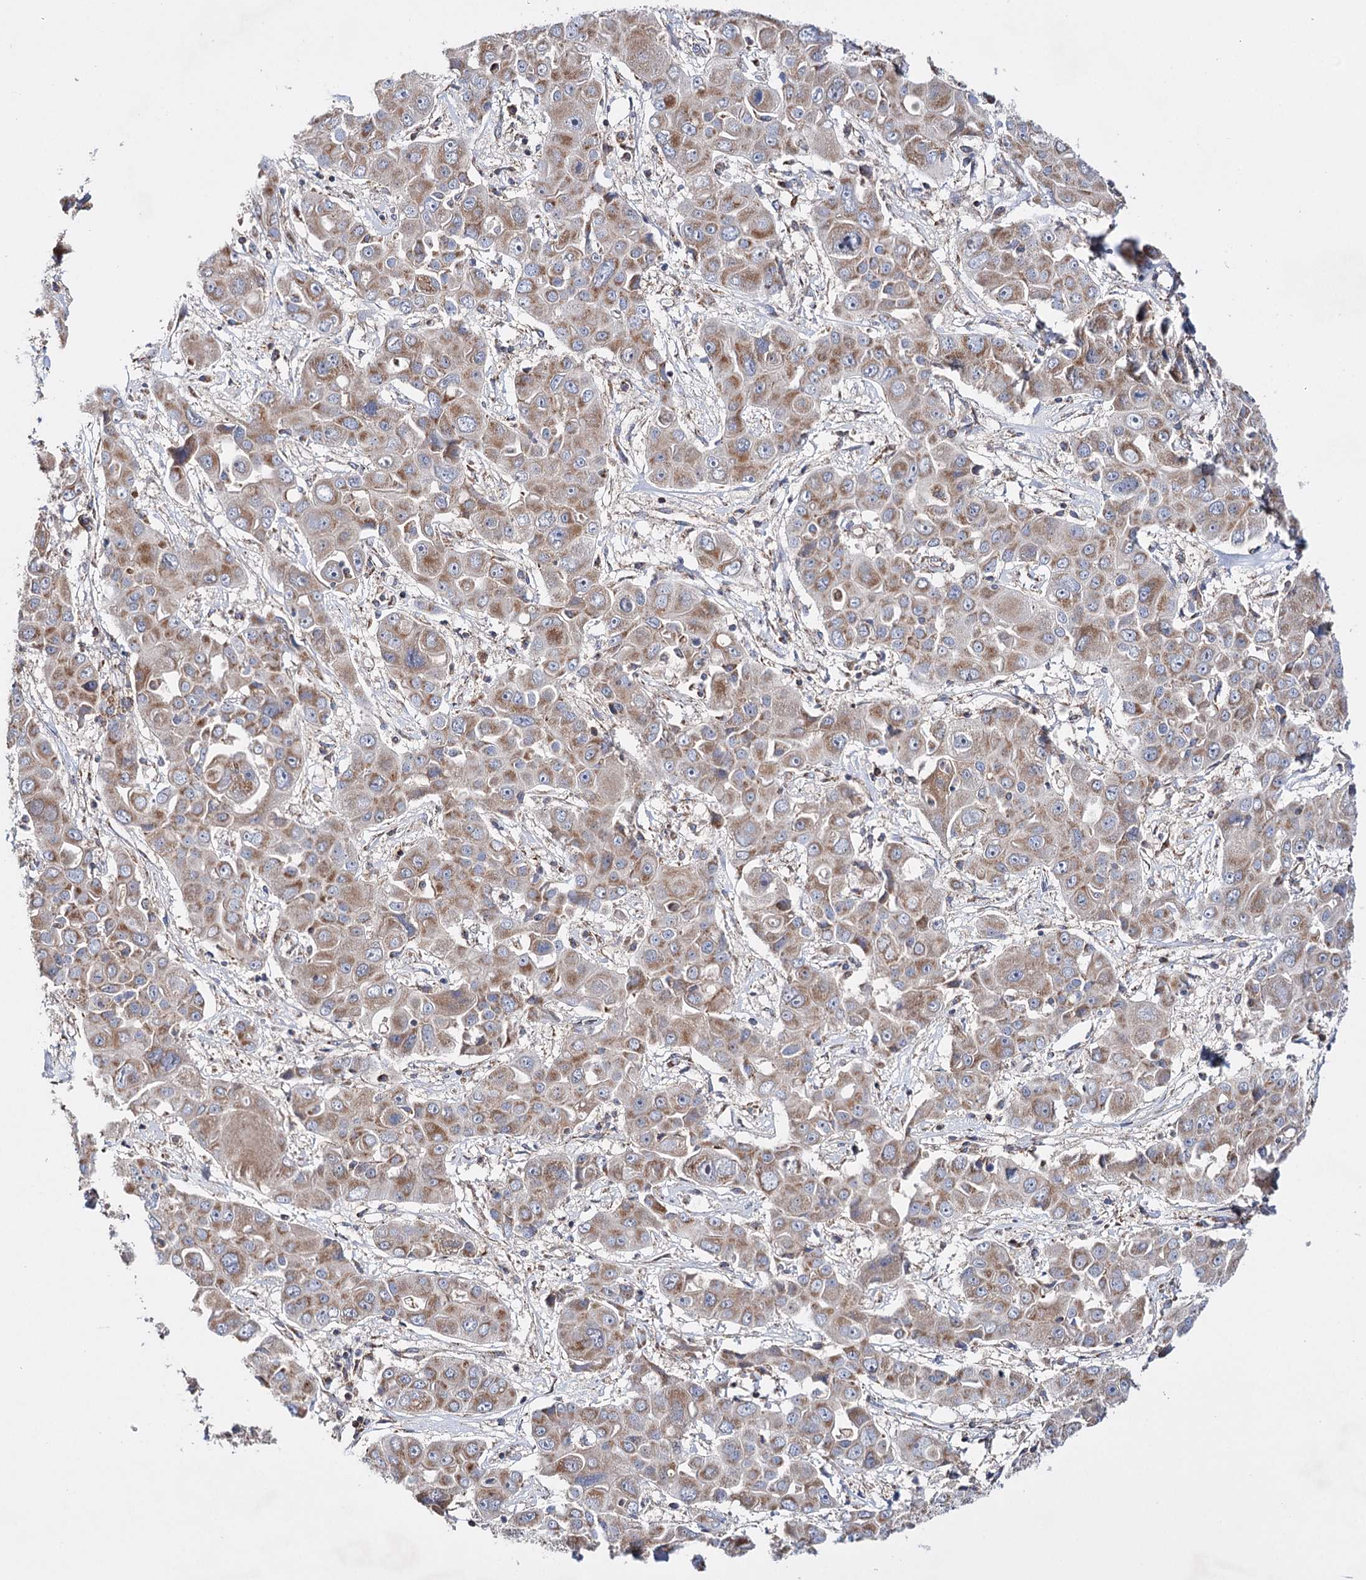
{"staining": {"intensity": "weak", "quantity": ">75%", "location": "cytoplasmic/membranous"}, "tissue": "liver cancer", "cell_type": "Tumor cells", "image_type": "cancer", "snomed": [{"axis": "morphology", "description": "Cholangiocarcinoma"}, {"axis": "topography", "description": "Liver"}], "caption": "Brown immunohistochemical staining in liver cholangiocarcinoma displays weak cytoplasmic/membranous expression in about >75% of tumor cells.", "gene": "CFAP46", "patient": {"sex": "male", "age": 67}}